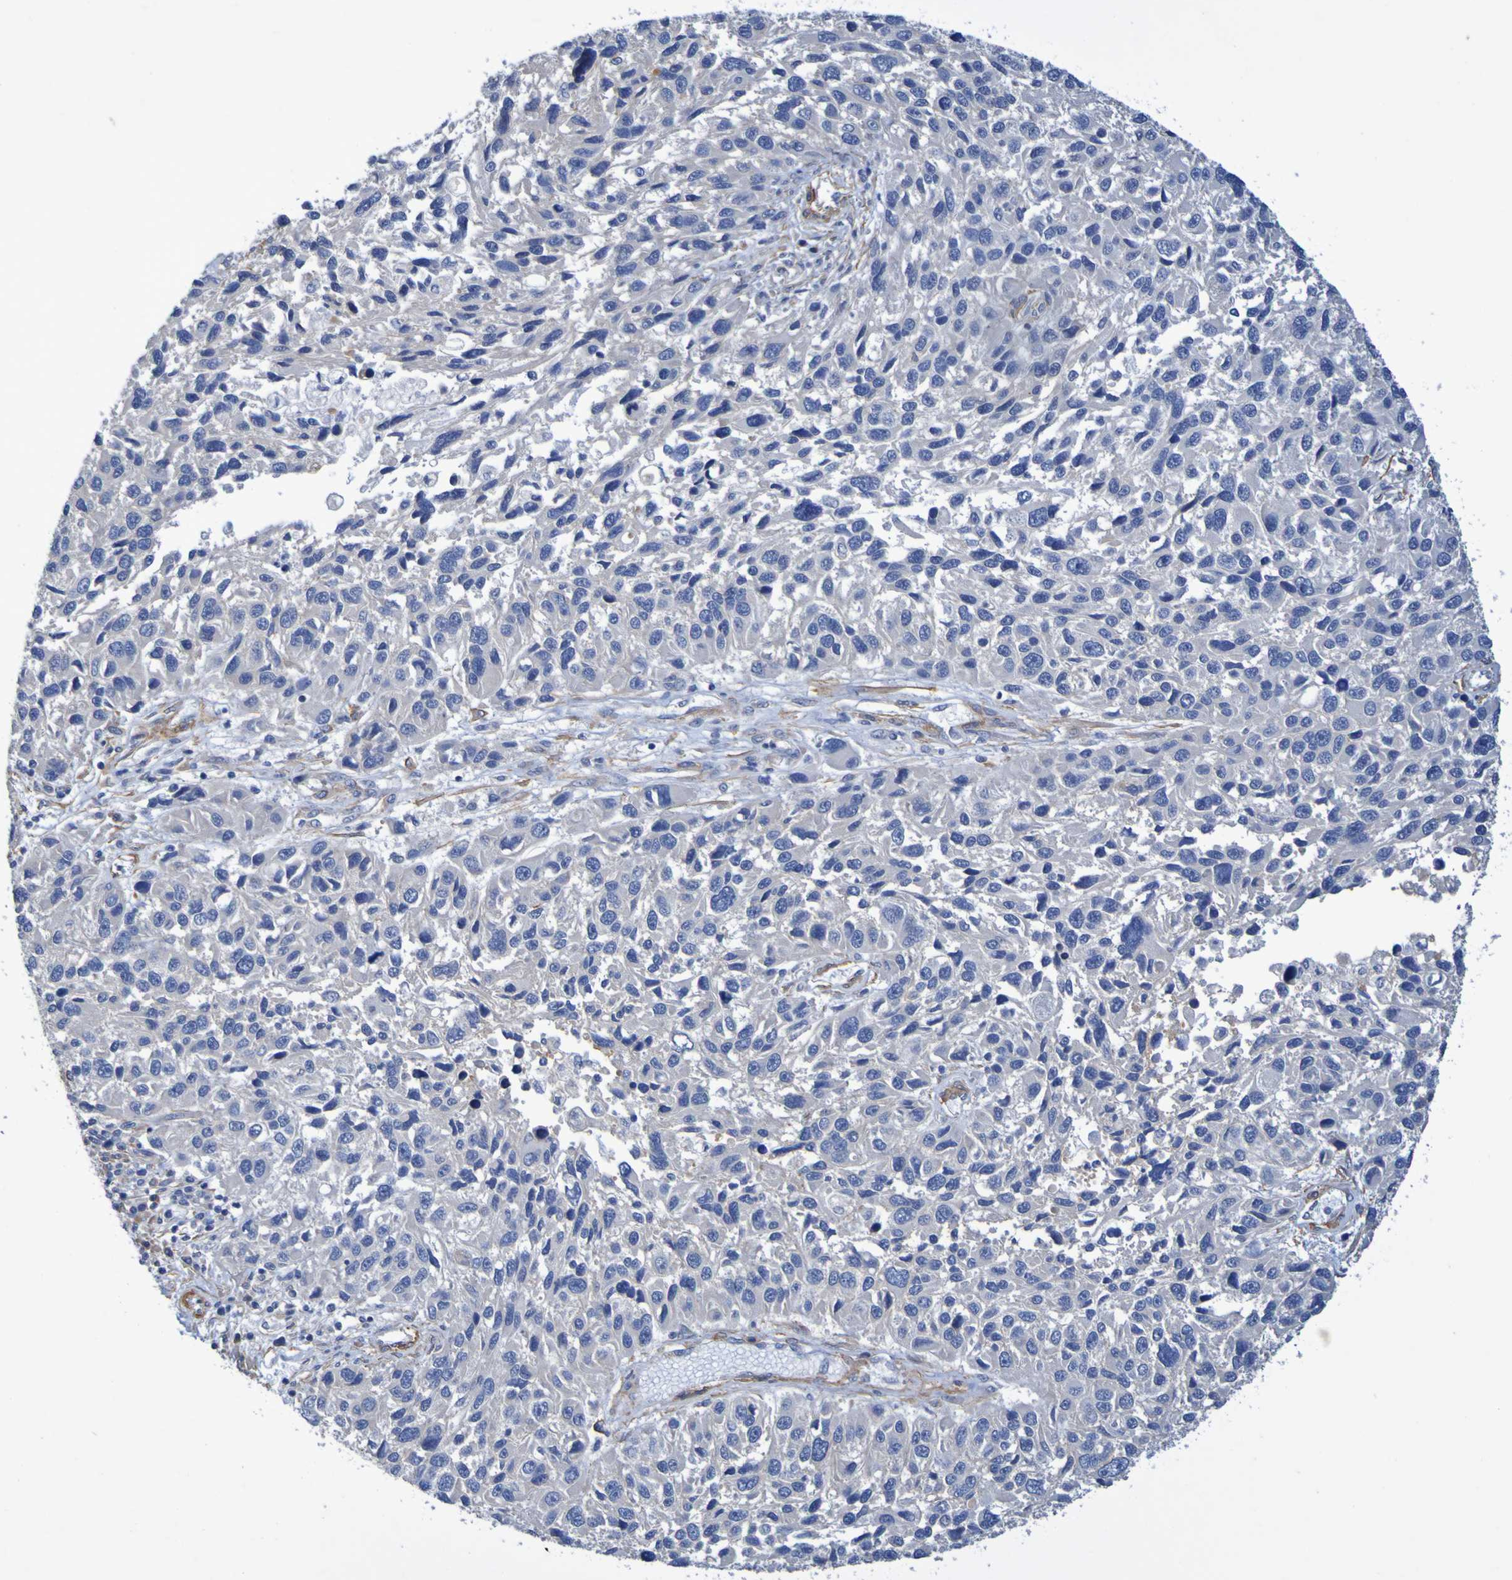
{"staining": {"intensity": "negative", "quantity": "none", "location": "none"}, "tissue": "melanoma", "cell_type": "Tumor cells", "image_type": "cancer", "snomed": [{"axis": "morphology", "description": "Malignant melanoma, NOS"}, {"axis": "topography", "description": "Skin"}], "caption": "Micrograph shows no protein expression in tumor cells of malignant melanoma tissue.", "gene": "SRPRB", "patient": {"sex": "male", "age": 53}}